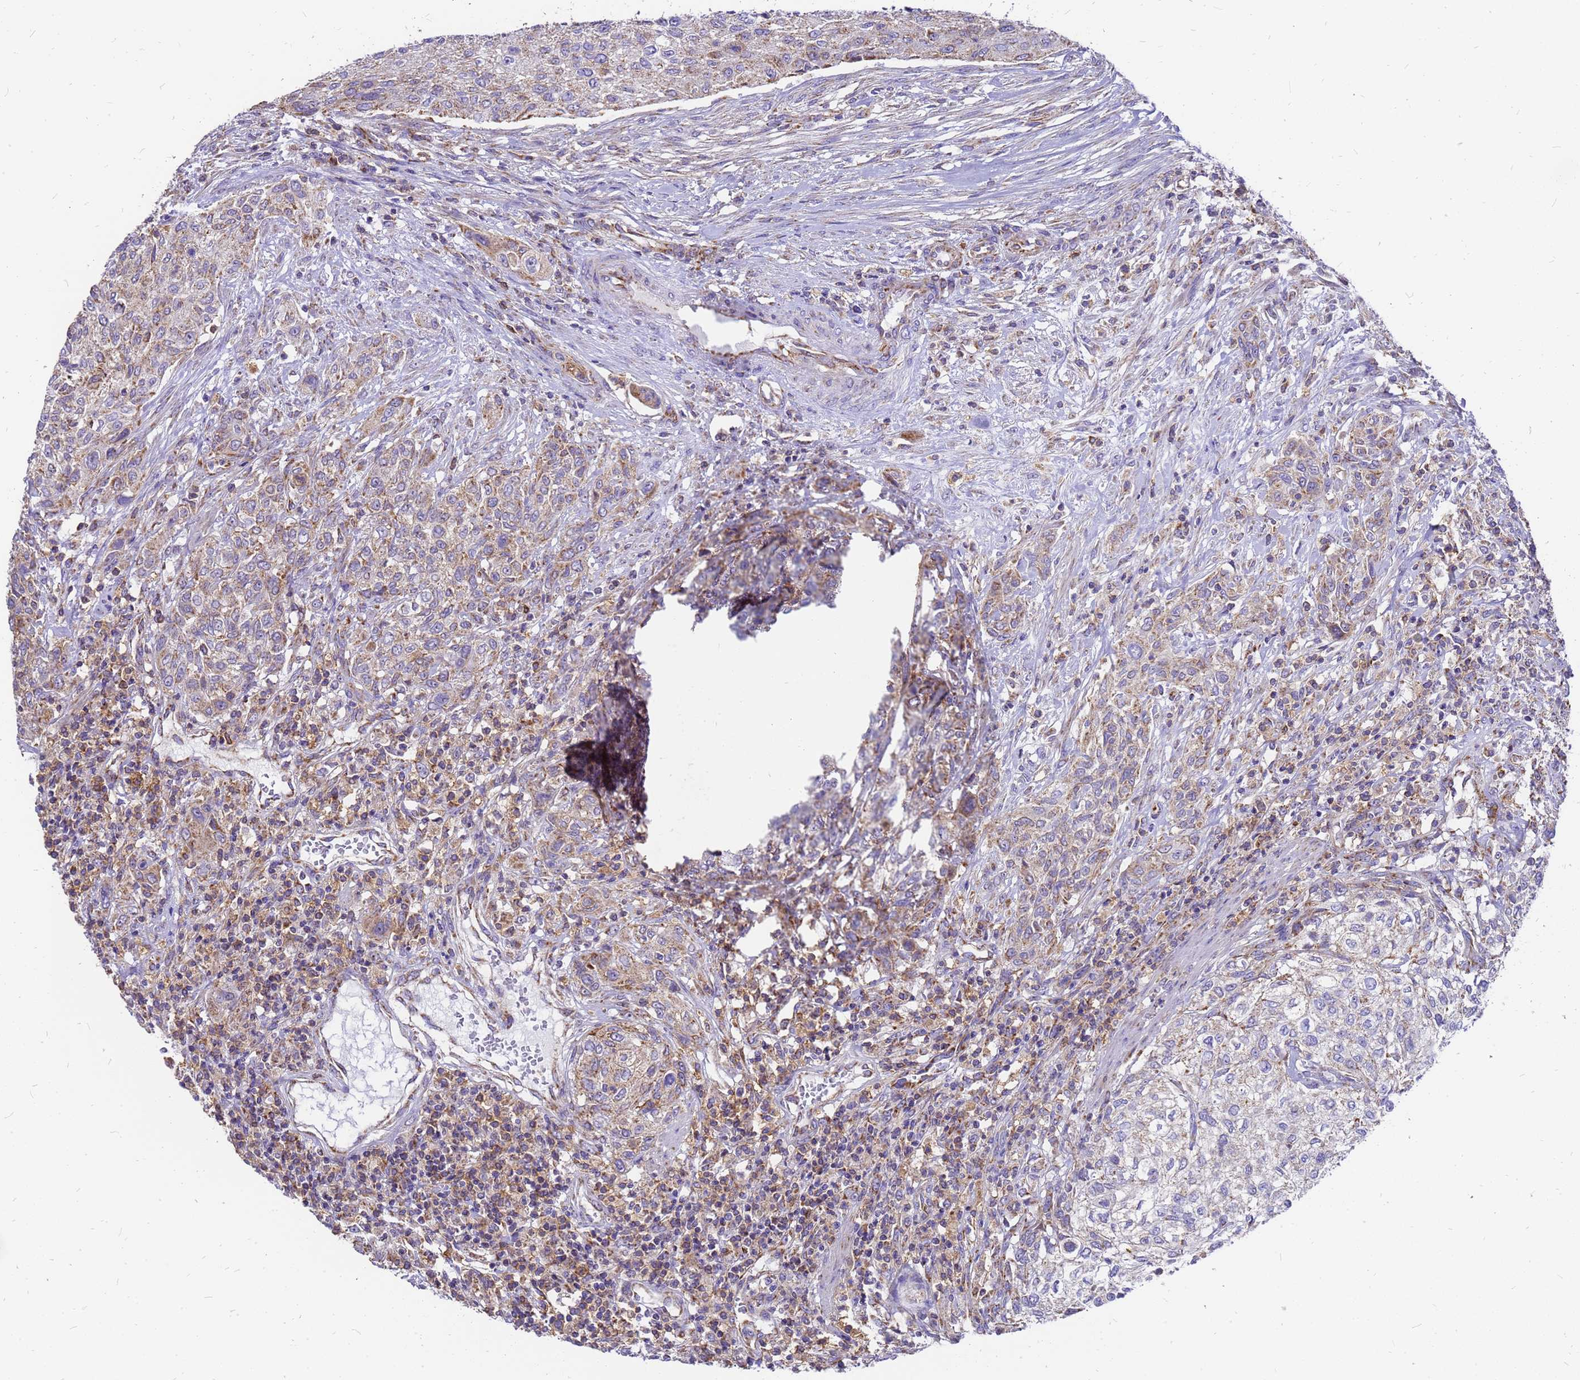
{"staining": {"intensity": "weak", "quantity": ">75%", "location": "cytoplasmic/membranous"}, "tissue": "urothelial cancer", "cell_type": "Tumor cells", "image_type": "cancer", "snomed": [{"axis": "morphology", "description": "Normal tissue, NOS"}, {"axis": "morphology", "description": "Urothelial carcinoma, NOS"}, {"axis": "topography", "description": "Urinary bladder"}, {"axis": "topography", "description": "Peripheral nerve tissue"}], "caption": "The immunohistochemical stain labels weak cytoplasmic/membranous staining in tumor cells of transitional cell carcinoma tissue.", "gene": "MRPS26", "patient": {"sex": "male", "age": 35}}